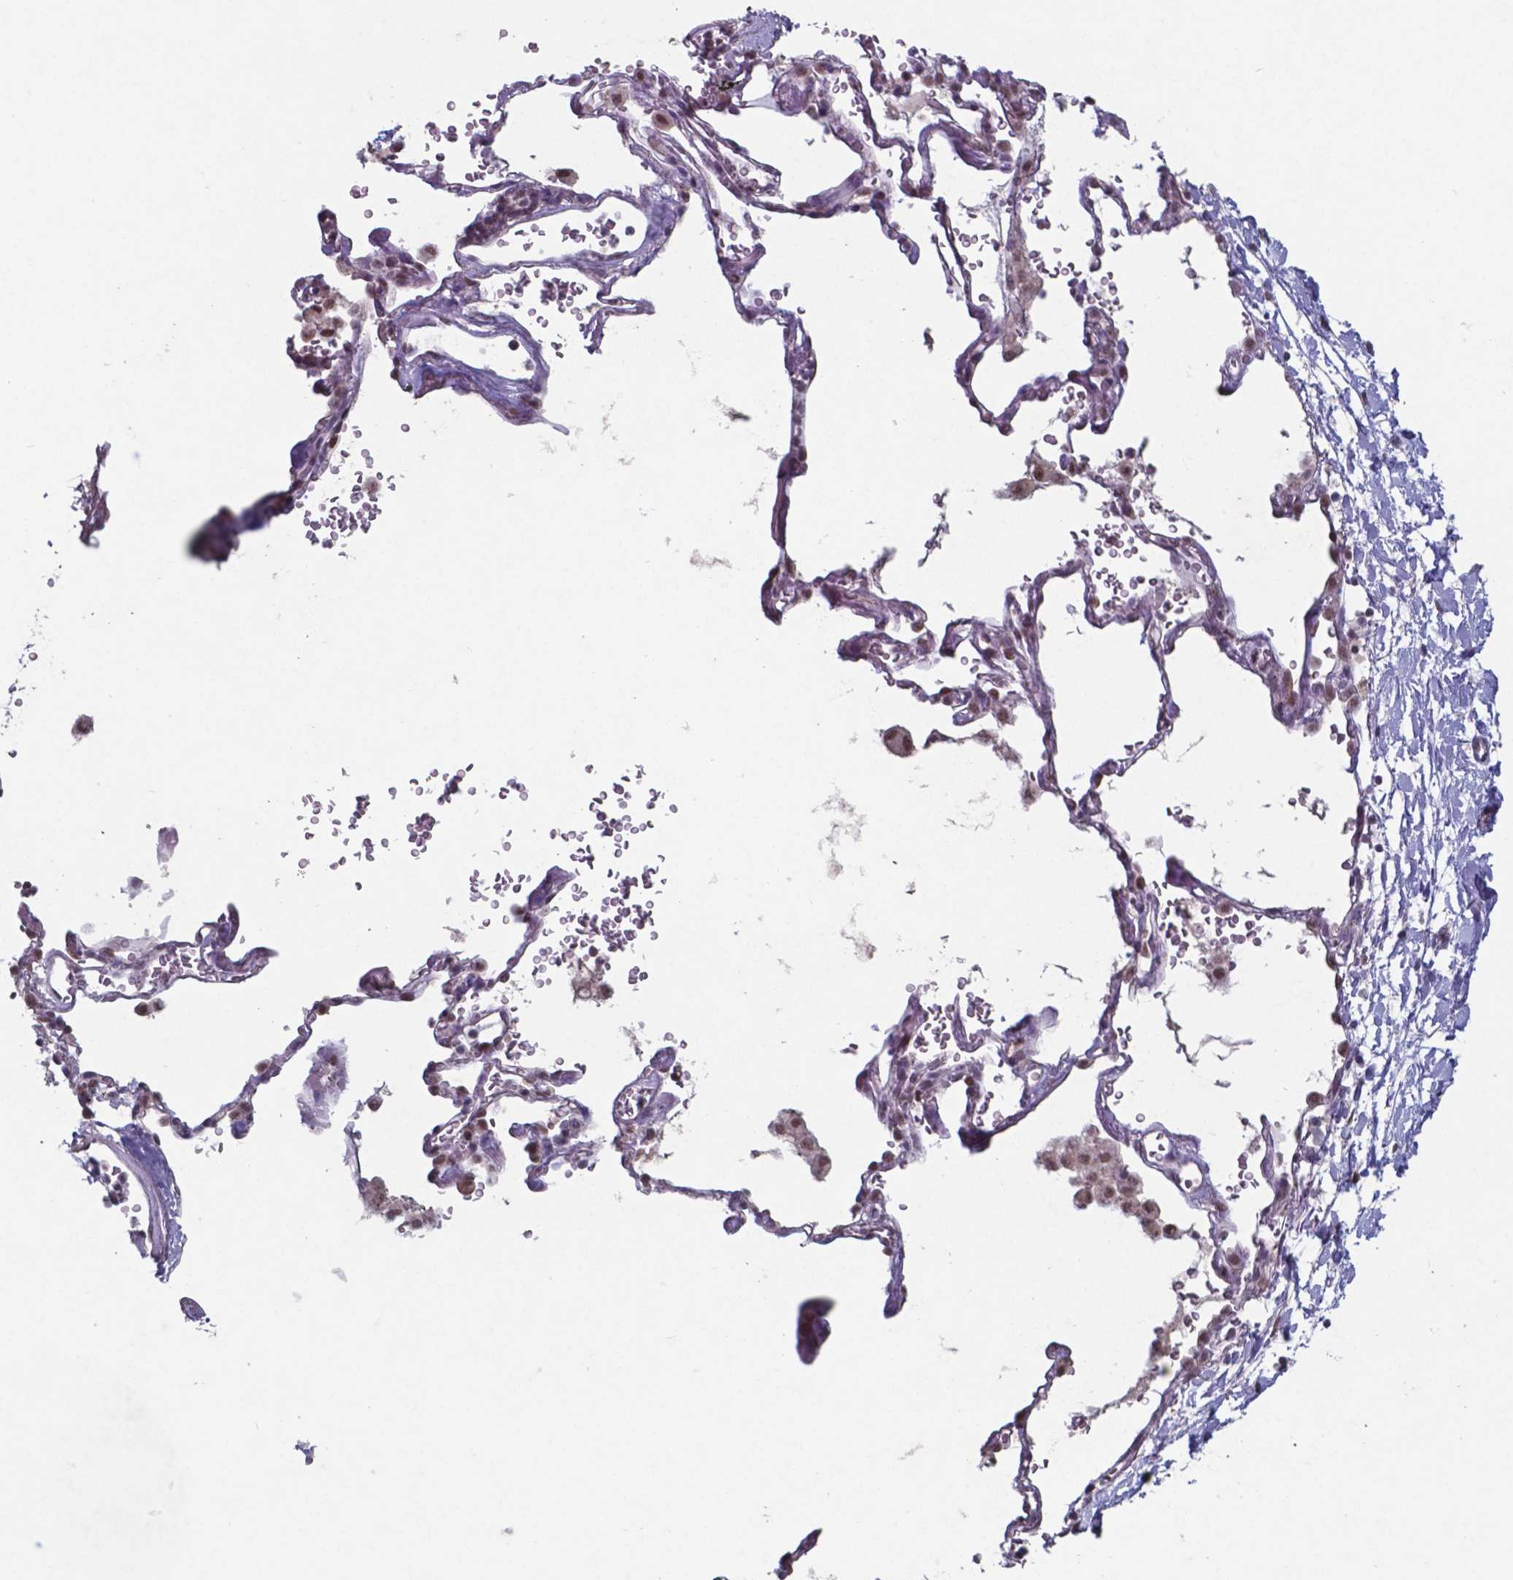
{"staining": {"intensity": "moderate", "quantity": ">75%", "location": "nuclear"}, "tissue": "adipose tissue", "cell_type": "Adipocytes", "image_type": "normal", "snomed": [{"axis": "morphology", "description": "Normal tissue, NOS"}, {"axis": "topography", "description": "Cartilage tissue"}, {"axis": "topography", "description": "Bronchus"}], "caption": "Protein analysis of benign adipose tissue displays moderate nuclear expression in about >75% of adipocytes. (Stains: DAB in brown, nuclei in blue, Microscopy: brightfield microscopy at high magnification).", "gene": "UBA1", "patient": {"sex": "male", "age": 58}}